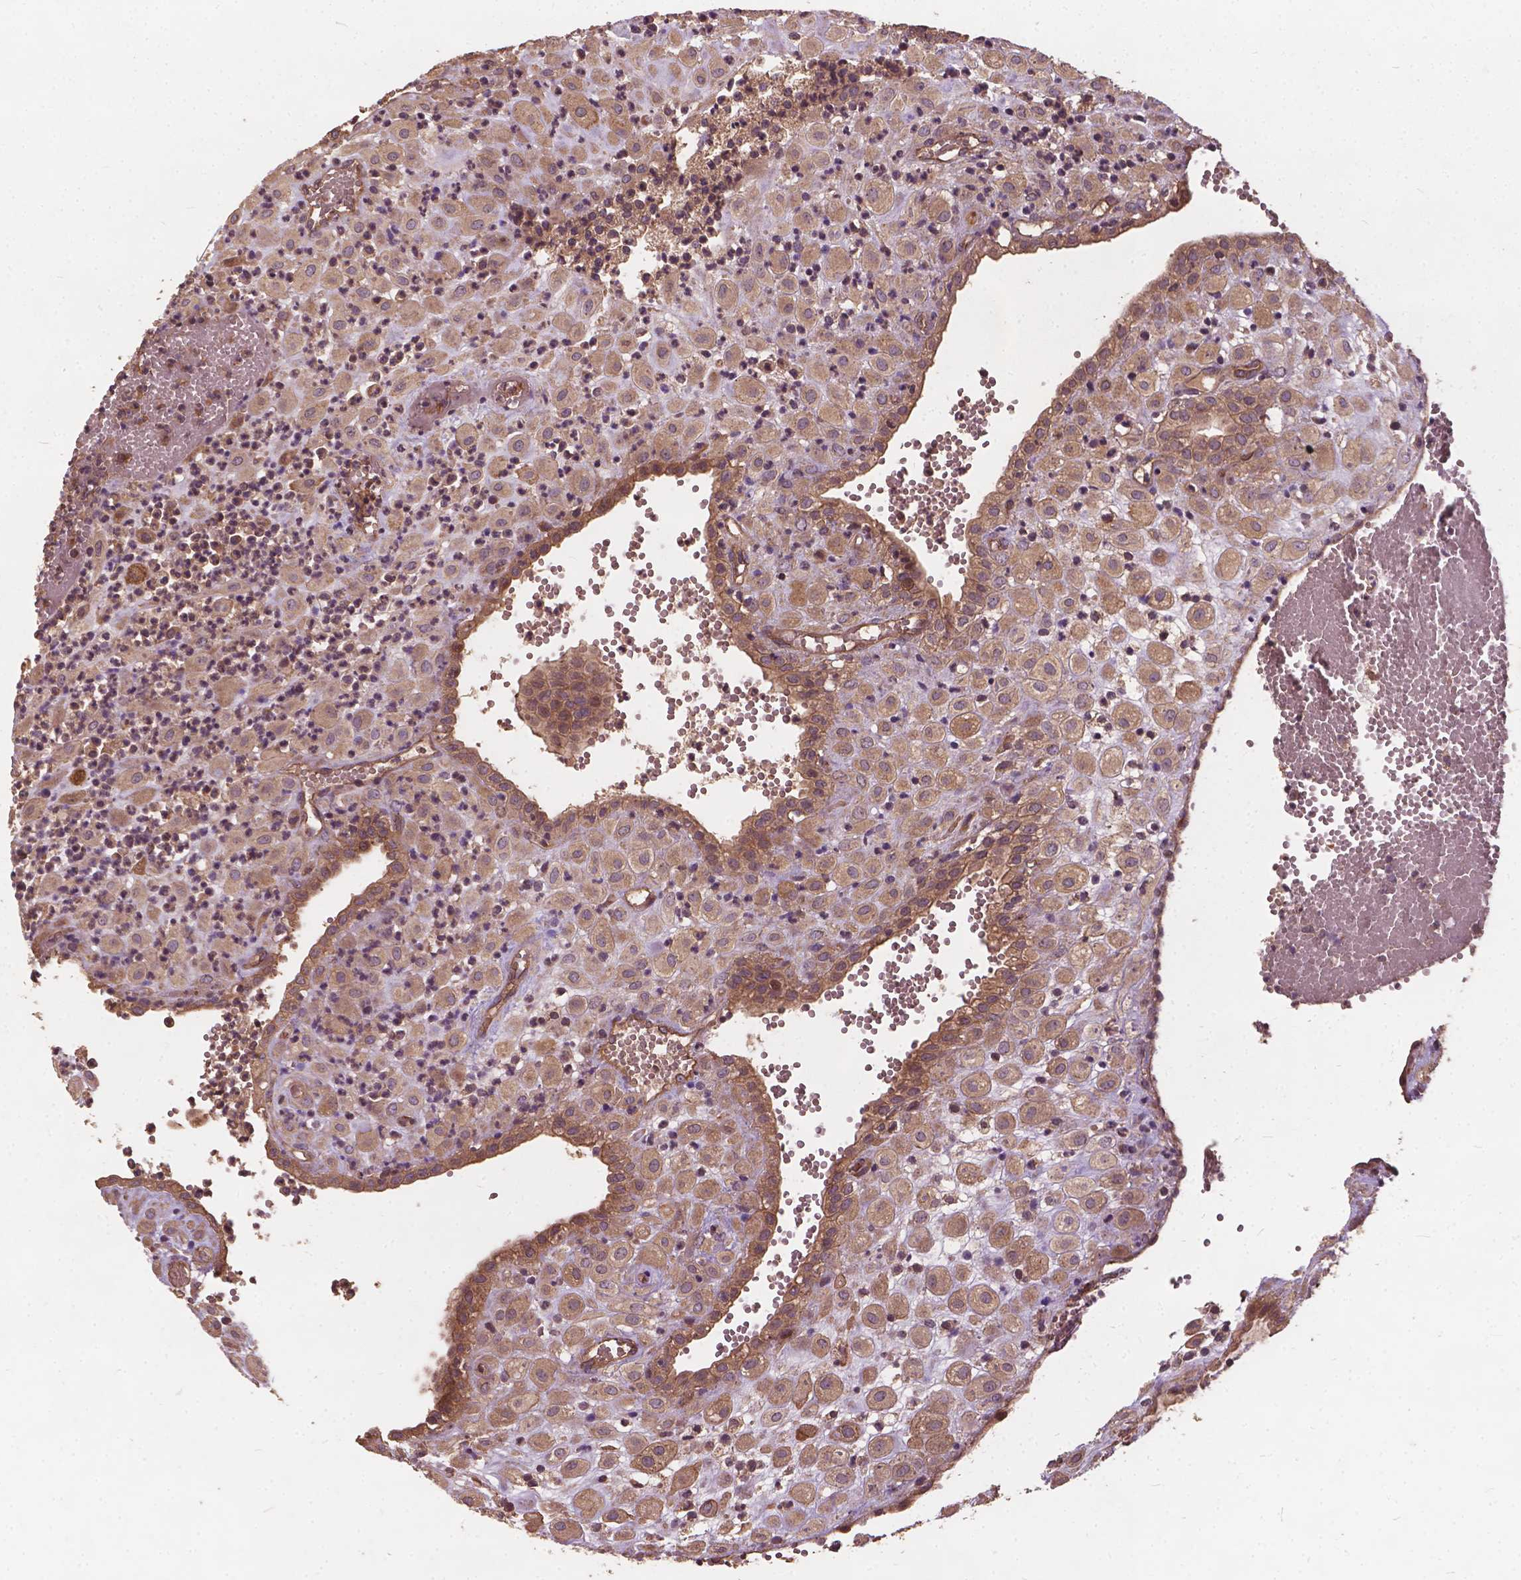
{"staining": {"intensity": "weak", "quantity": ">75%", "location": "cytoplasmic/membranous"}, "tissue": "placenta", "cell_type": "Decidual cells", "image_type": "normal", "snomed": [{"axis": "morphology", "description": "Normal tissue, NOS"}, {"axis": "topography", "description": "Placenta"}], "caption": "About >75% of decidual cells in unremarkable human placenta demonstrate weak cytoplasmic/membranous protein positivity as visualized by brown immunohistochemical staining.", "gene": "UBXN2A", "patient": {"sex": "female", "age": 24}}